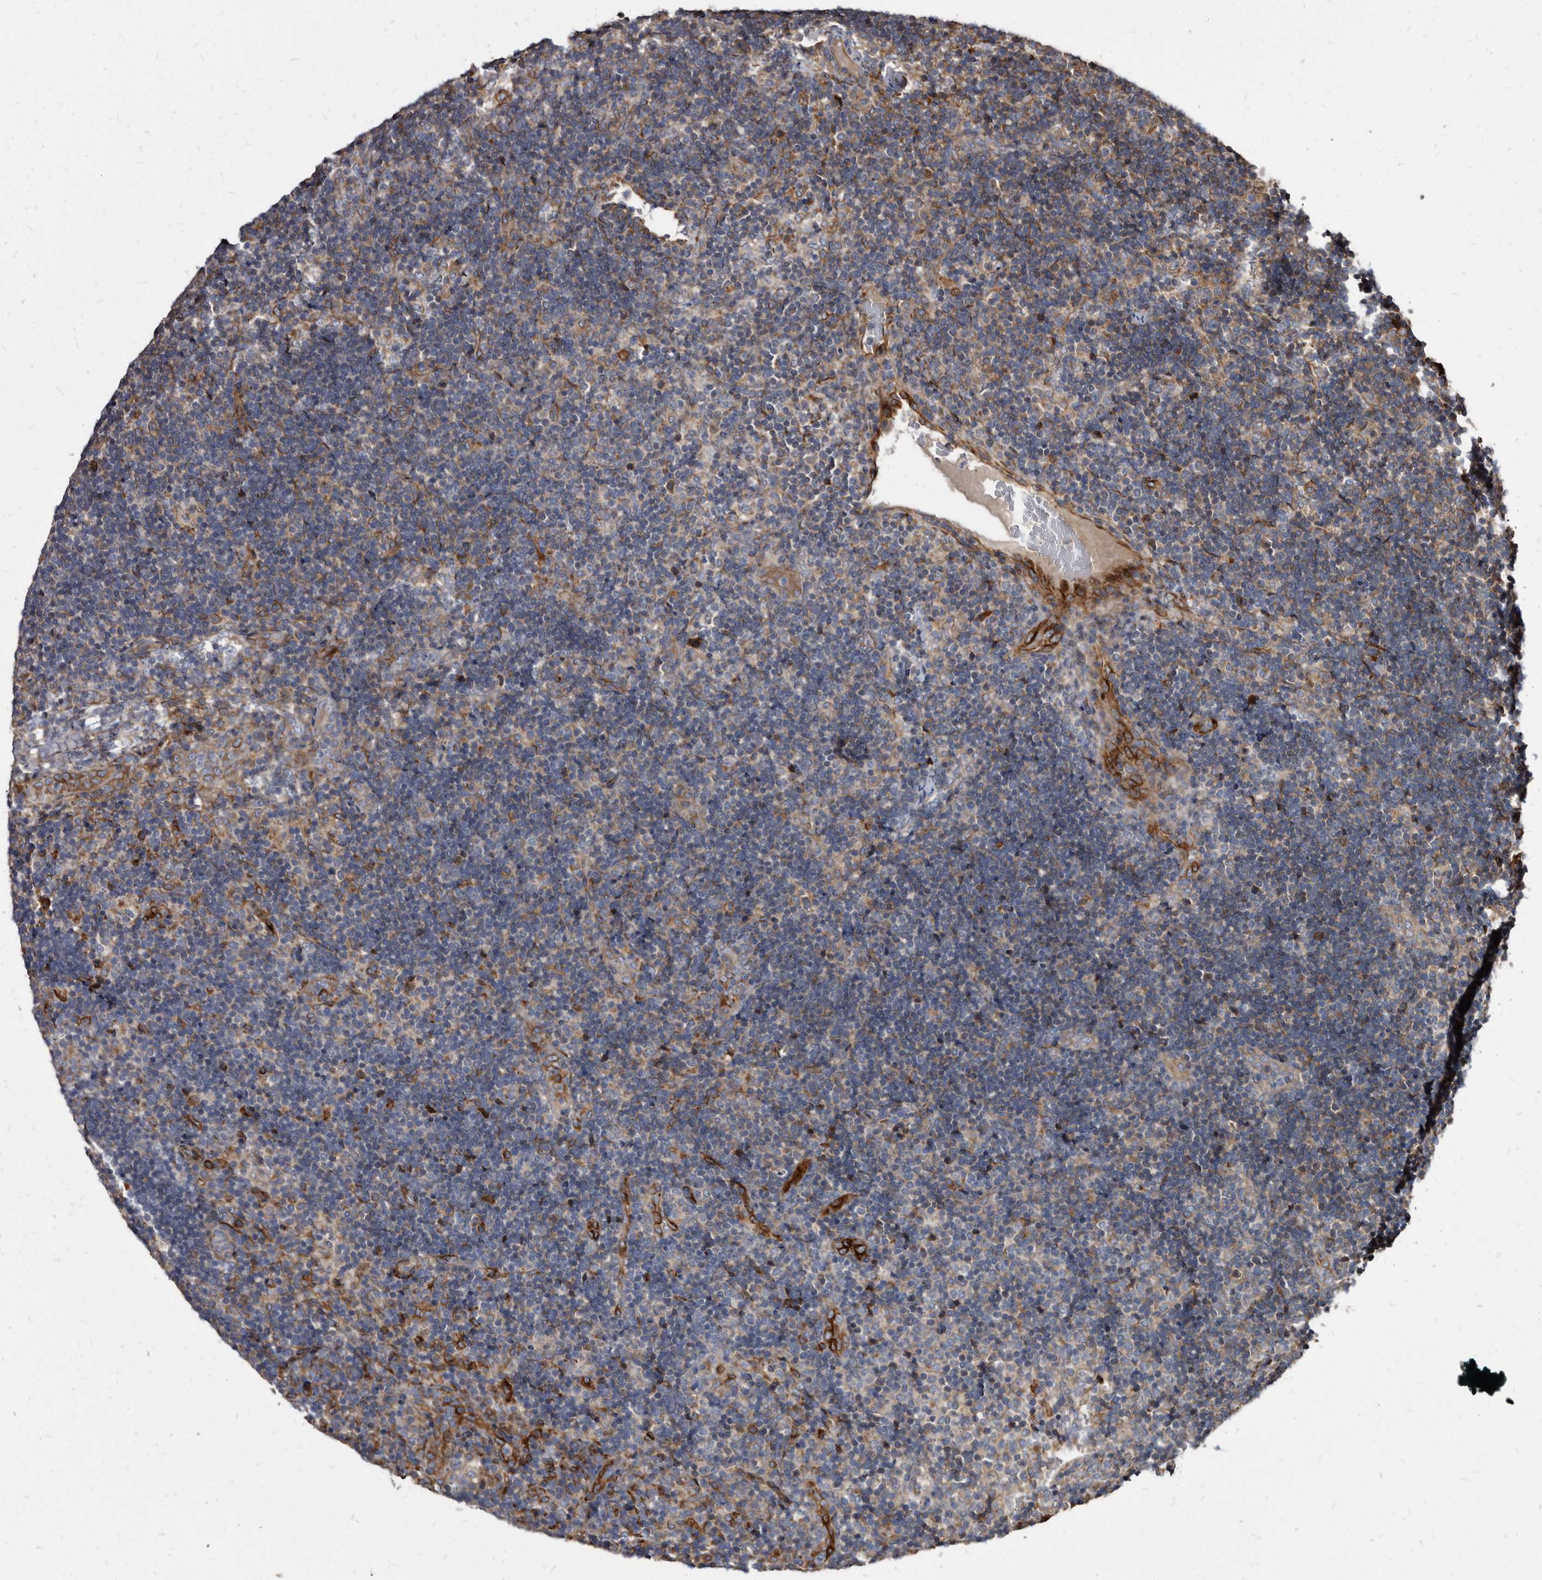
{"staining": {"intensity": "weak", "quantity": "<25%", "location": "cytoplasmic/membranous"}, "tissue": "lymph node", "cell_type": "Germinal center cells", "image_type": "normal", "snomed": [{"axis": "morphology", "description": "Normal tissue, NOS"}, {"axis": "topography", "description": "Lymph node"}], "caption": "Immunohistochemistry (IHC) photomicrograph of normal lymph node: lymph node stained with DAB demonstrates no significant protein staining in germinal center cells. Brightfield microscopy of immunohistochemistry (IHC) stained with DAB (brown) and hematoxylin (blue), captured at high magnification.", "gene": "KCTD20", "patient": {"sex": "female", "age": 22}}